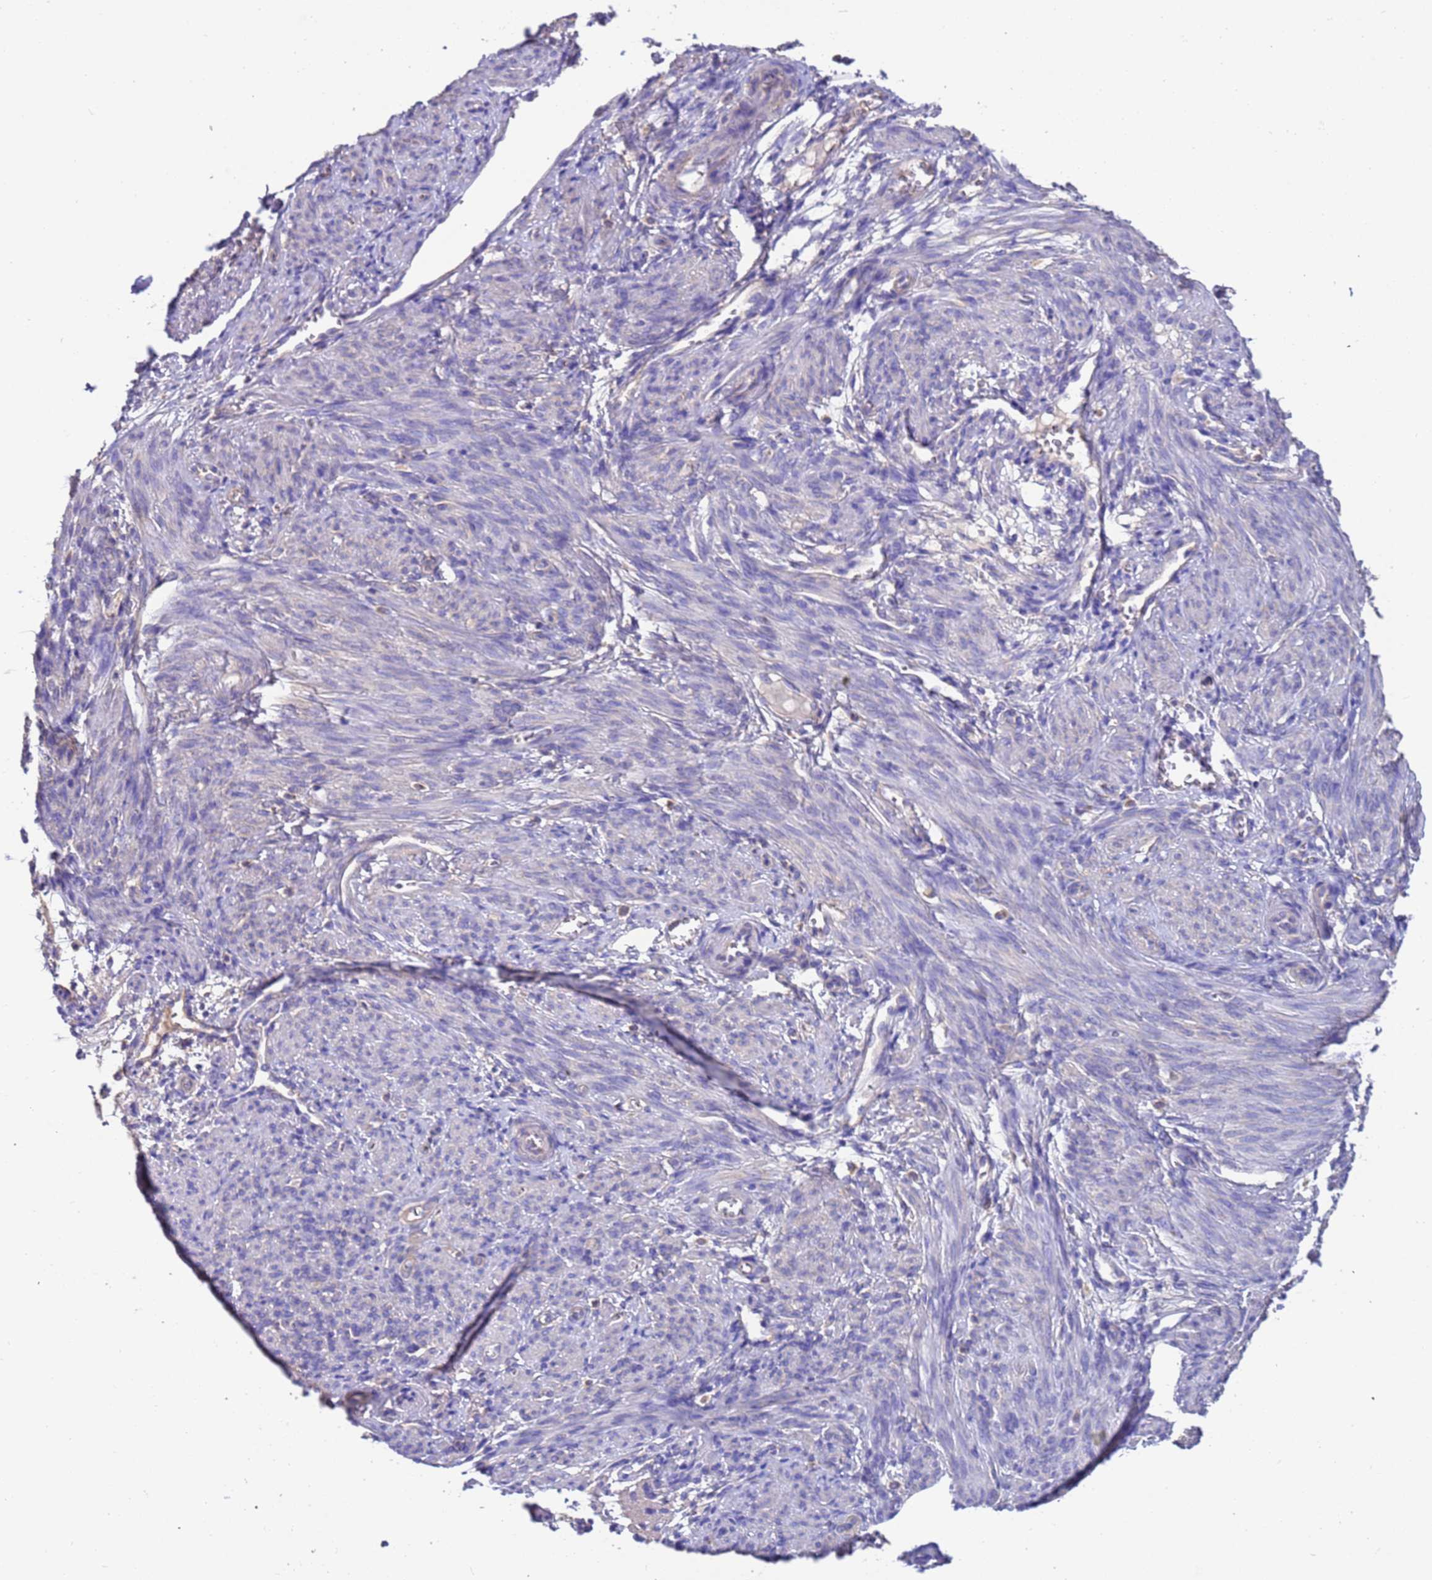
{"staining": {"intensity": "negative", "quantity": "none", "location": "none"}, "tissue": "smooth muscle", "cell_type": "Smooth muscle cells", "image_type": "normal", "snomed": [{"axis": "morphology", "description": "Normal tissue, NOS"}, {"axis": "topography", "description": "Smooth muscle"}], "caption": "Smooth muscle cells show no significant protein staining in benign smooth muscle. Nuclei are stained in blue.", "gene": "SRL", "patient": {"sex": "female", "age": 39}}